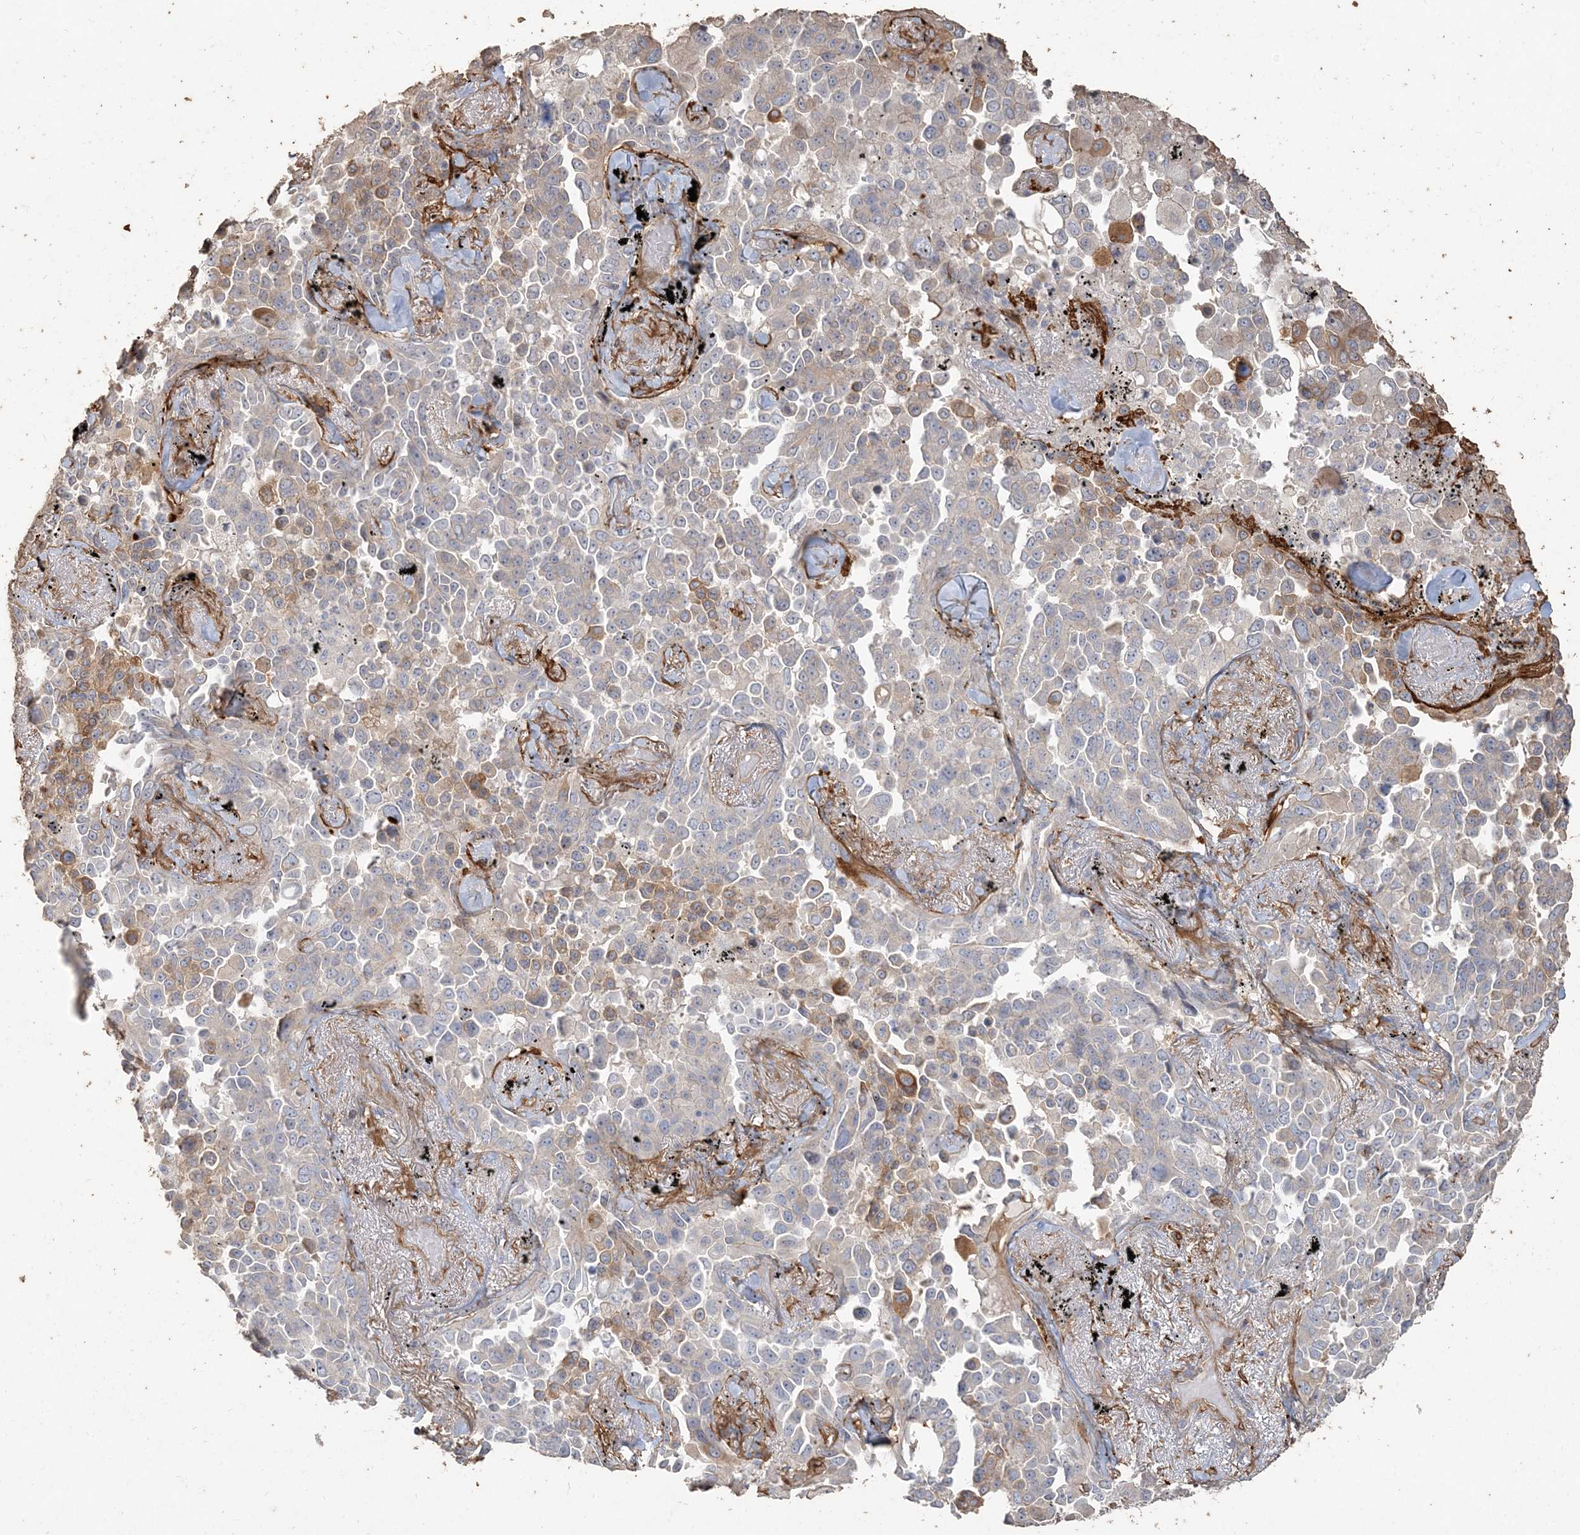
{"staining": {"intensity": "moderate", "quantity": "<25%", "location": "cytoplasmic/membranous"}, "tissue": "lung cancer", "cell_type": "Tumor cells", "image_type": "cancer", "snomed": [{"axis": "morphology", "description": "Adenocarcinoma, NOS"}, {"axis": "topography", "description": "Lung"}], "caption": "Lung cancer (adenocarcinoma) stained with DAB IHC shows low levels of moderate cytoplasmic/membranous staining in approximately <25% of tumor cells.", "gene": "RNF145", "patient": {"sex": "female", "age": 67}}